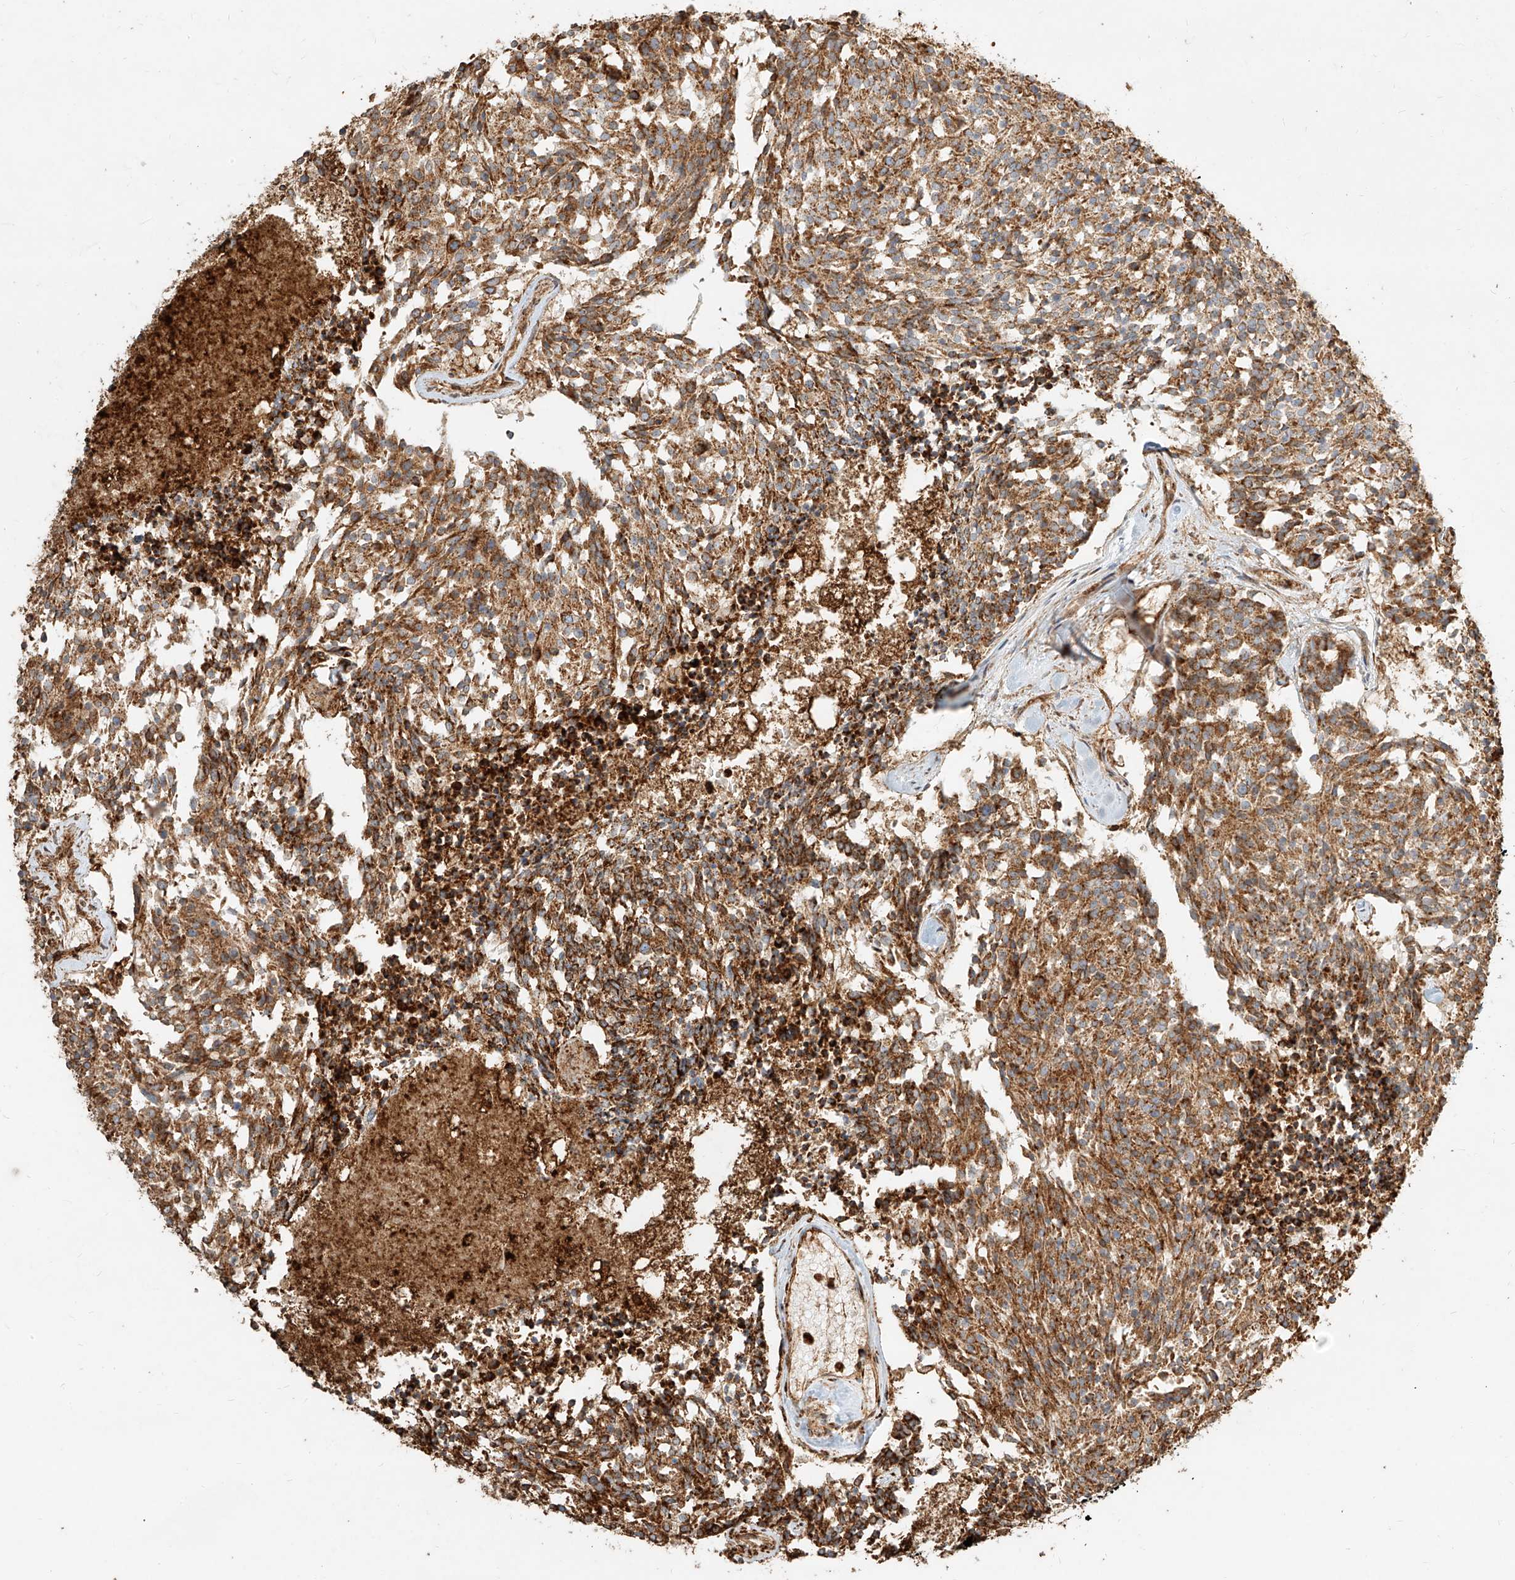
{"staining": {"intensity": "moderate", "quantity": ">75%", "location": "cytoplasmic/membranous"}, "tissue": "carcinoid", "cell_type": "Tumor cells", "image_type": "cancer", "snomed": [{"axis": "morphology", "description": "Carcinoid, malignant, NOS"}, {"axis": "topography", "description": "Pancreas"}], "caption": "Protein expression analysis of carcinoid exhibits moderate cytoplasmic/membranous positivity in about >75% of tumor cells. Using DAB (brown) and hematoxylin (blue) stains, captured at high magnification using brightfield microscopy.", "gene": "MTX2", "patient": {"sex": "female", "age": 54}}